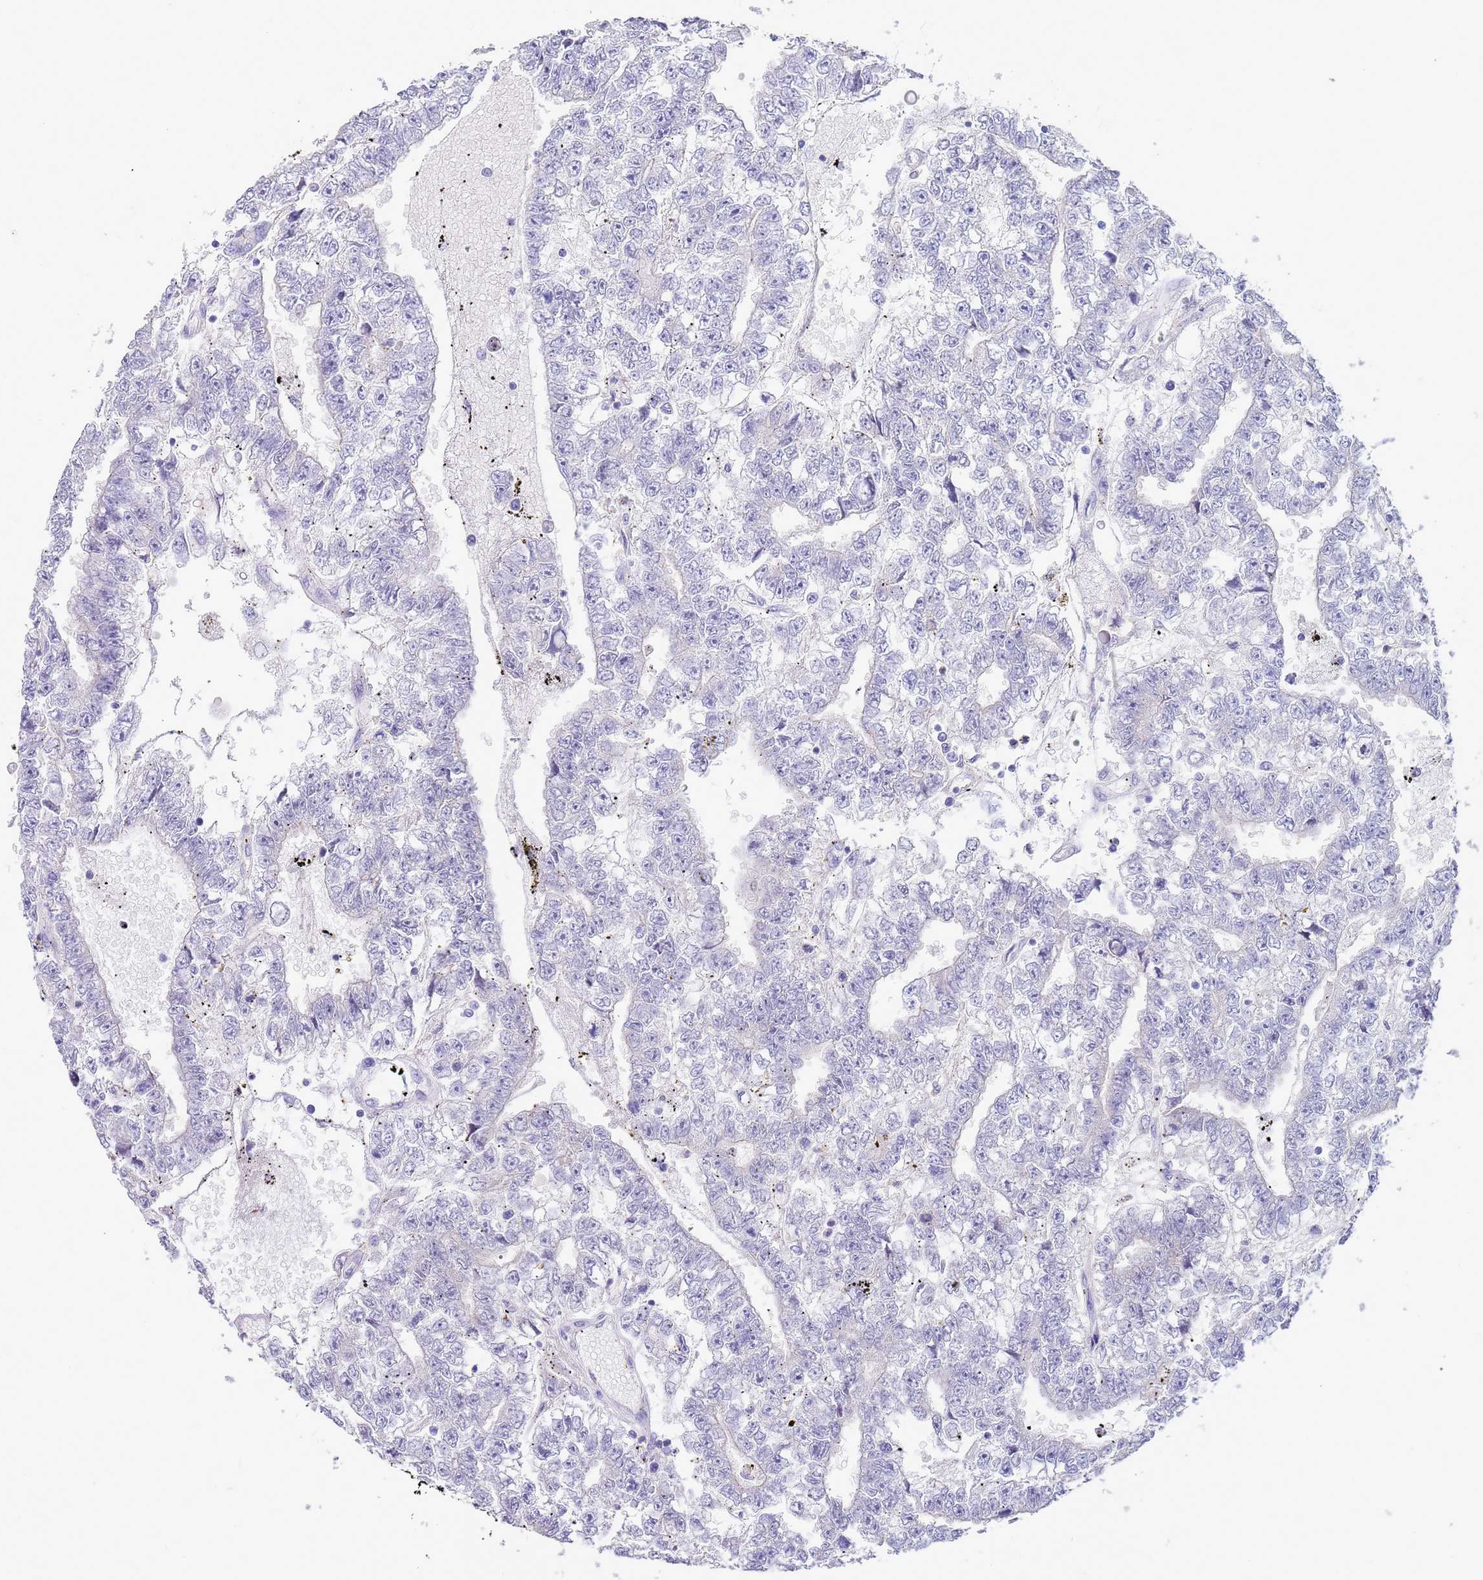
{"staining": {"intensity": "negative", "quantity": "none", "location": "none"}, "tissue": "testis cancer", "cell_type": "Tumor cells", "image_type": "cancer", "snomed": [{"axis": "morphology", "description": "Carcinoma, Embryonal, NOS"}, {"axis": "topography", "description": "Testis"}], "caption": "Tumor cells are negative for brown protein staining in testis cancer.", "gene": "TYW1", "patient": {"sex": "male", "age": 25}}